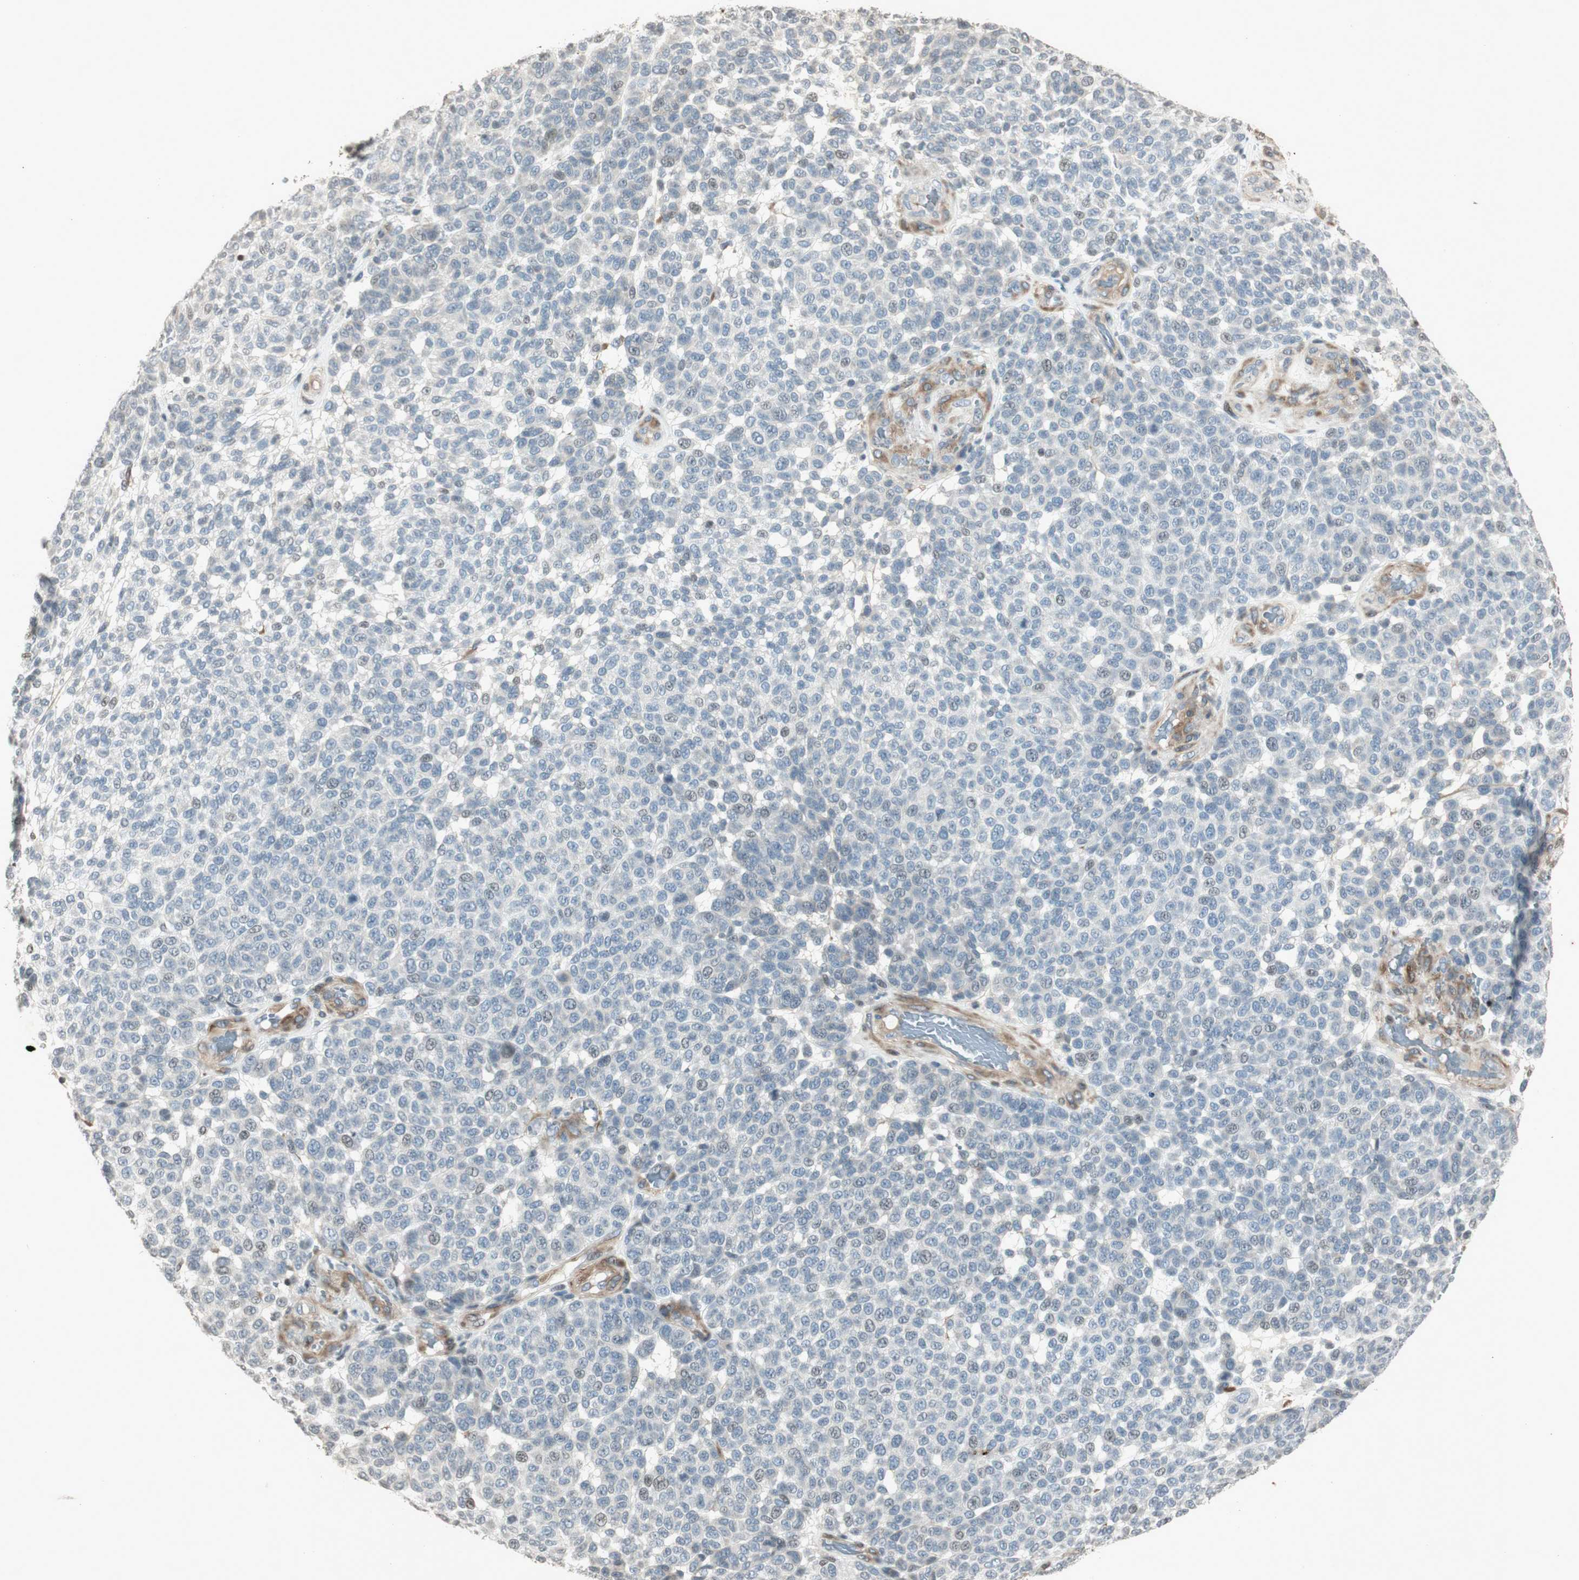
{"staining": {"intensity": "negative", "quantity": "none", "location": "none"}, "tissue": "melanoma", "cell_type": "Tumor cells", "image_type": "cancer", "snomed": [{"axis": "morphology", "description": "Malignant melanoma, NOS"}, {"axis": "topography", "description": "Skin"}], "caption": "A high-resolution photomicrograph shows immunohistochemistry staining of melanoma, which exhibits no significant staining in tumor cells.", "gene": "PRKG1", "patient": {"sex": "male", "age": 59}}